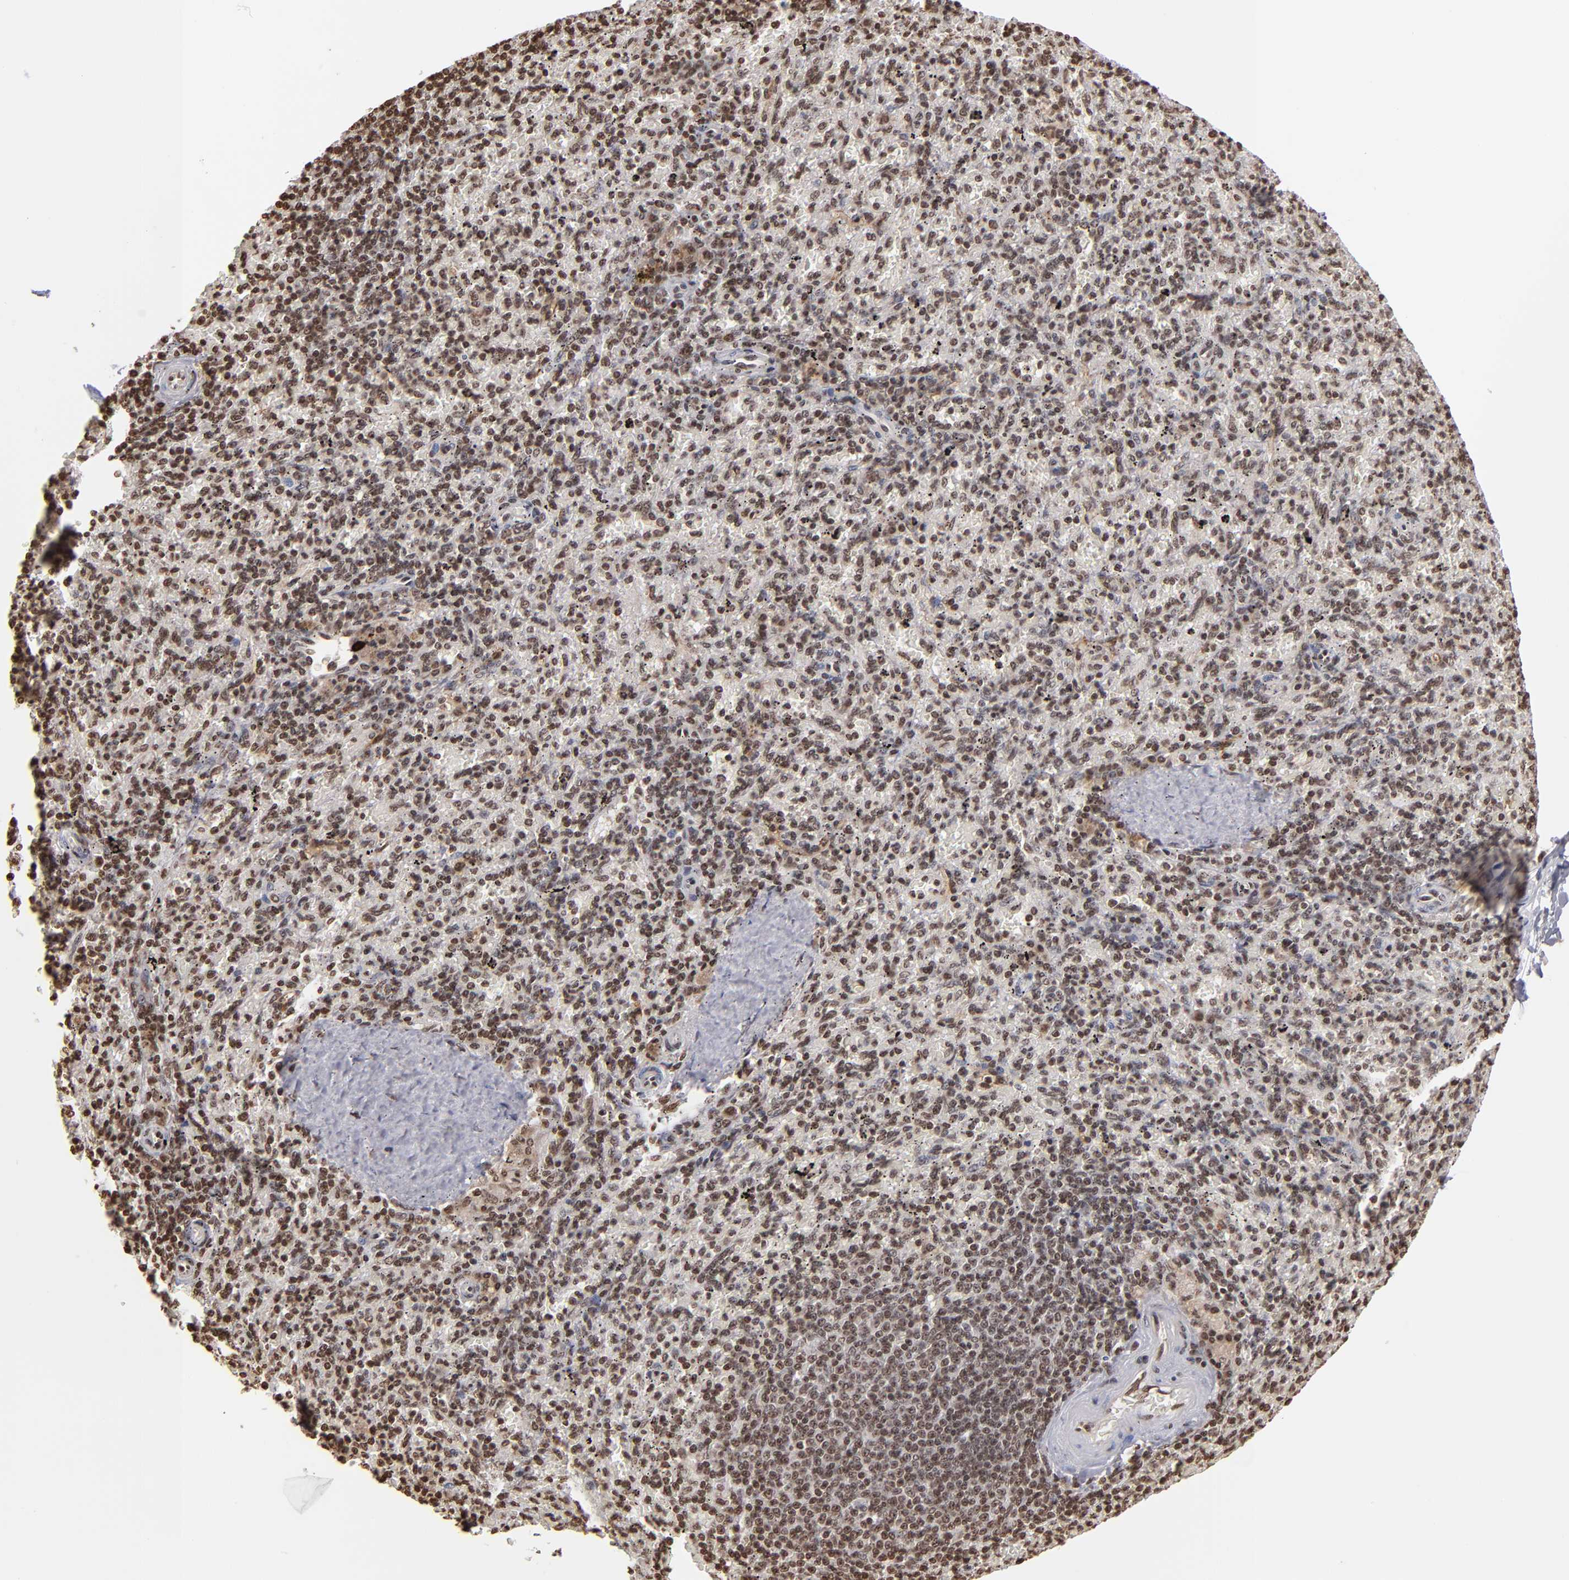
{"staining": {"intensity": "moderate", "quantity": ">75%", "location": "nuclear"}, "tissue": "spleen", "cell_type": "Cells in red pulp", "image_type": "normal", "snomed": [{"axis": "morphology", "description": "Normal tissue, NOS"}, {"axis": "topography", "description": "Spleen"}], "caption": "Immunohistochemical staining of normal human spleen demonstrates moderate nuclear protein expression in about >75% of cells in red pulp.", "gene": "ABL2", "patient": {"sex": "female", "age": 43}}